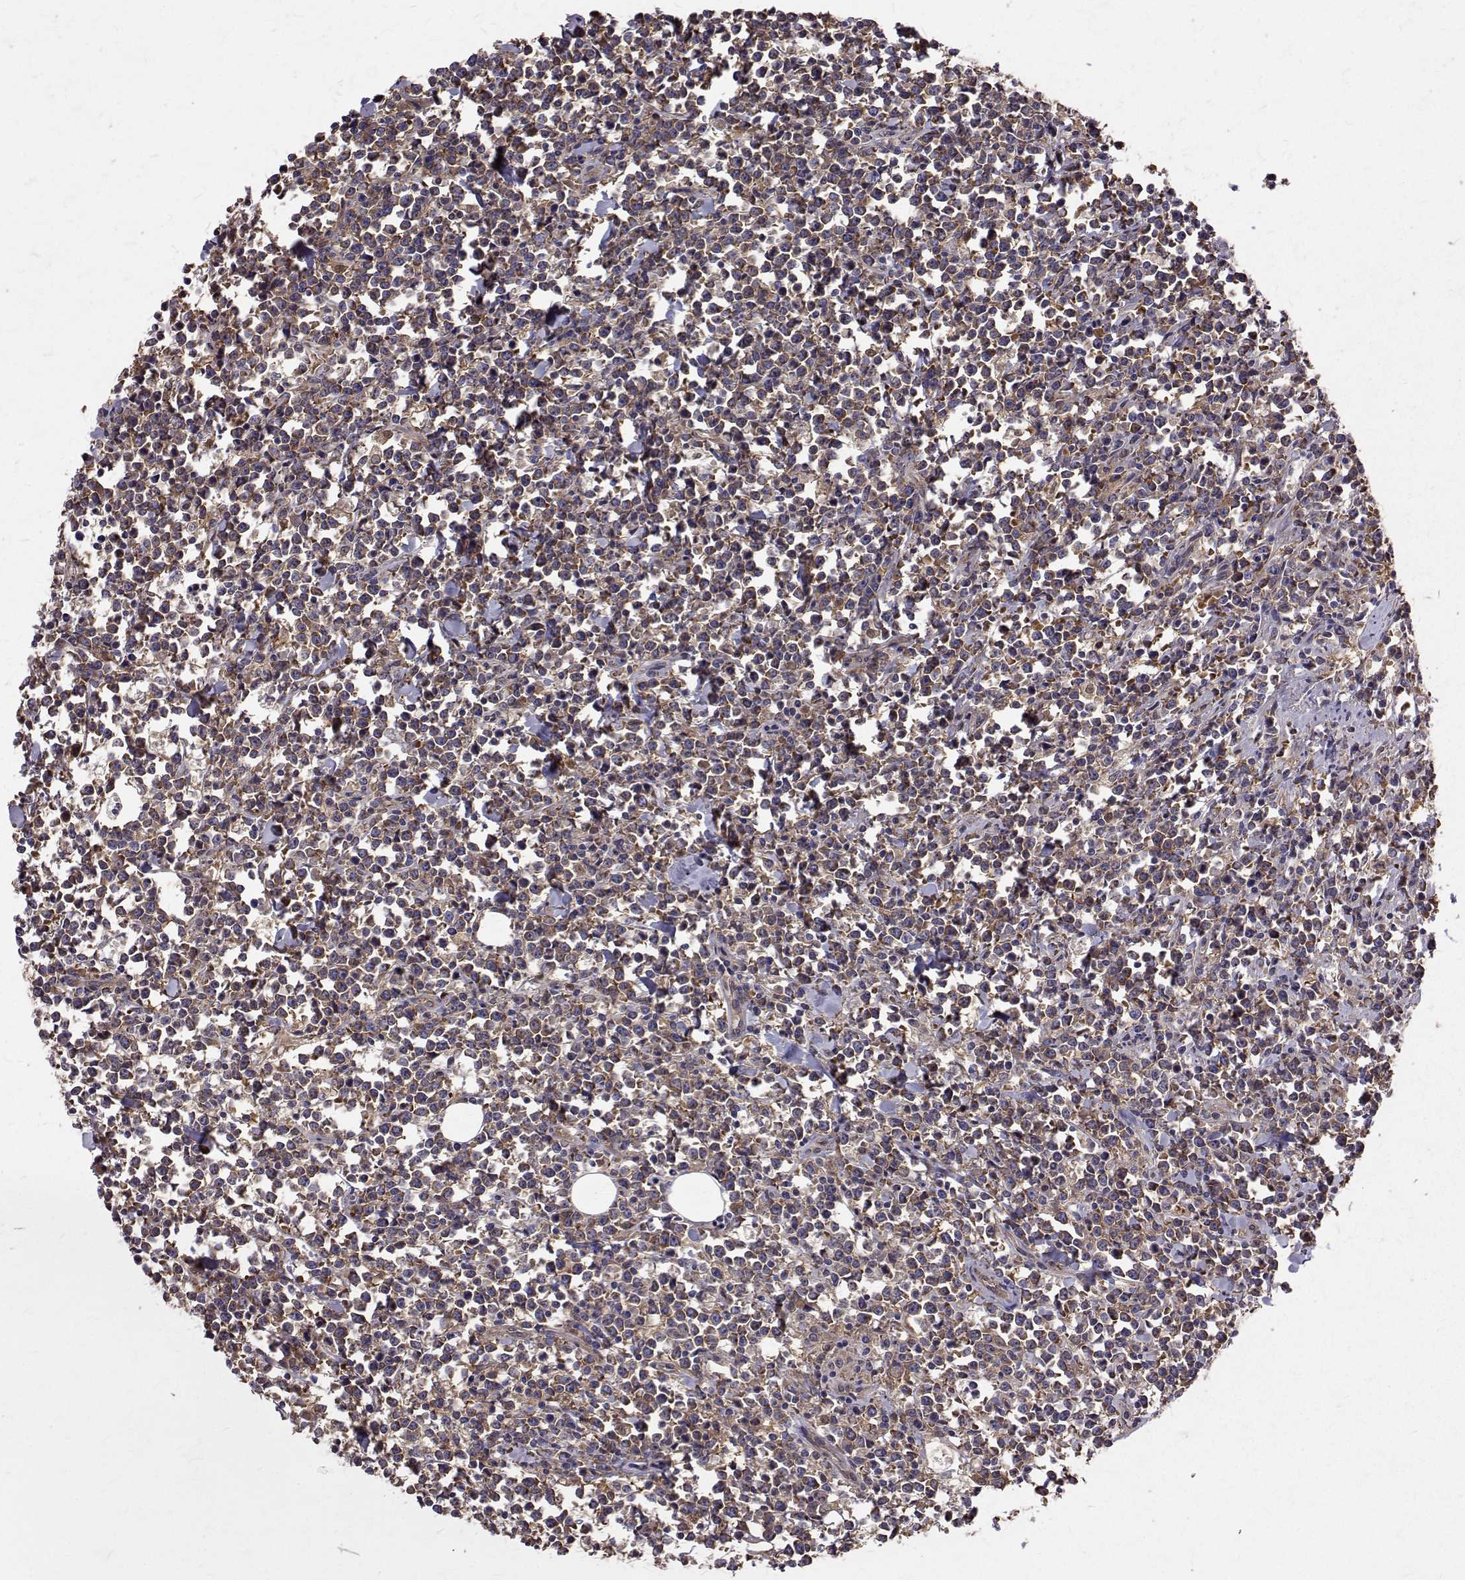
{"staining": {"intensity": "moderate", "quantity": ">75%", "location": "cytoplasmic/membranous"}, "tissue": "lymphoma", "cell_type": "Tumor cells", "image_type": "cancer", "snomed": [{"axis": "morphology", "description": "Malignant lymphoma, non-Hodgkin's type, High grade"}, {"axis": "topography", "description": "Small intestine"}], "caption": "The immunohistochemical stain shows moderate cytoplasmic/membranous expression in tumor cells of lymphoma tissue.", "gene": "FARSB", "patient": {"sex": "female", "age": 56}}